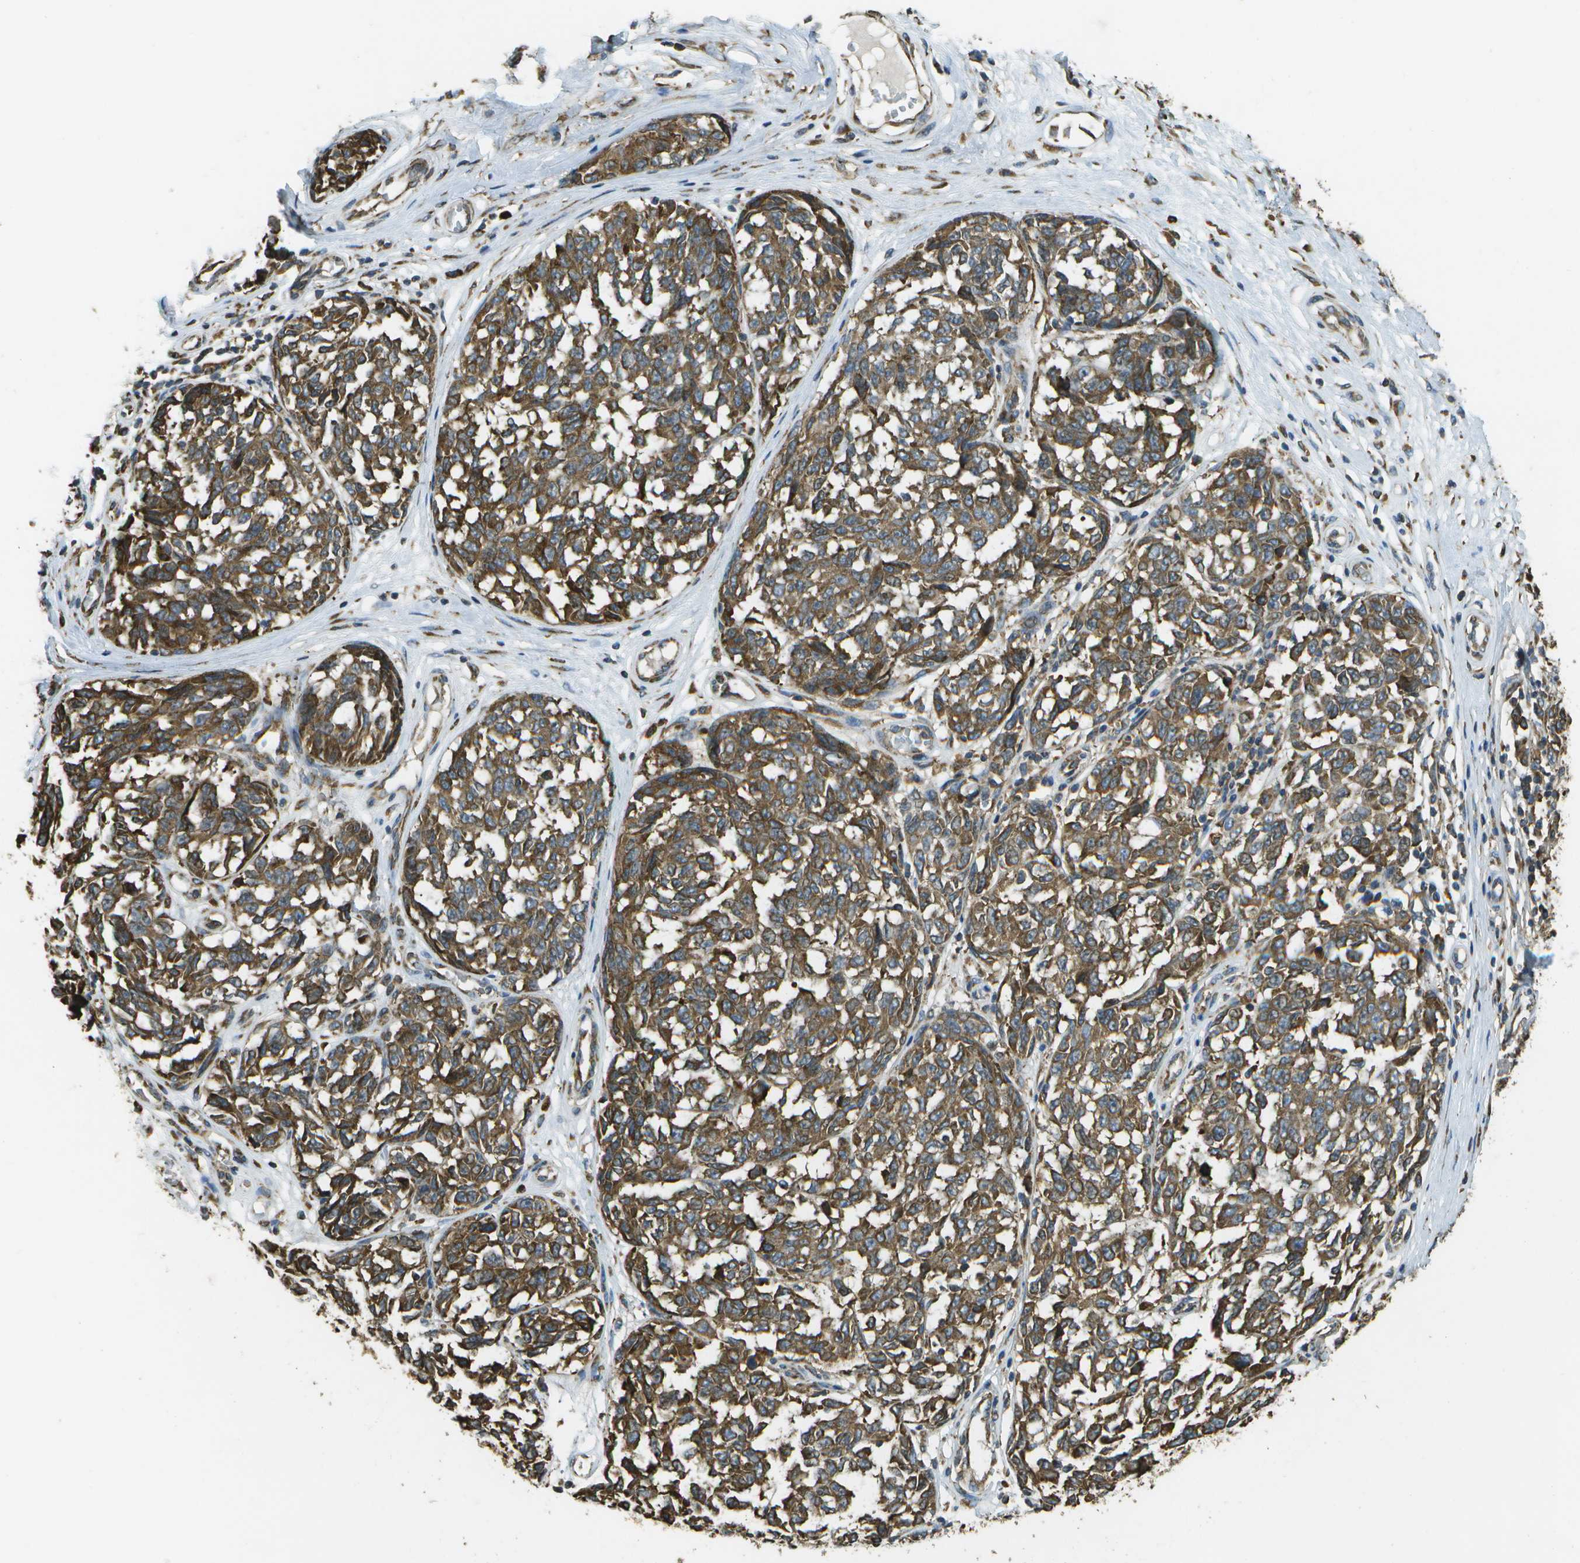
{"staining": {"intensity": "moderate", "quantity": ">75%", "location": "cytoplasmic/membranous"}, "tissue": "melanoma", "cell_type": "Tumor cells", "image_type": "cancer", "snomed": [{"axis": "morphology", "description": "Malignant melanoma, NOS"}, {"axis": "topography", "description": "Skin"}], "caption": "Tumor cells show moderate cytoplasmic/membranous staining in approximately >75% of cells in malignant melanoma. (DAB (3,3'-diaminobenzidine) = brown stain, brightfield microscopy at high magnification).", "gene": "PDIA4", "patient": {"sex": "female", "age": 64}}